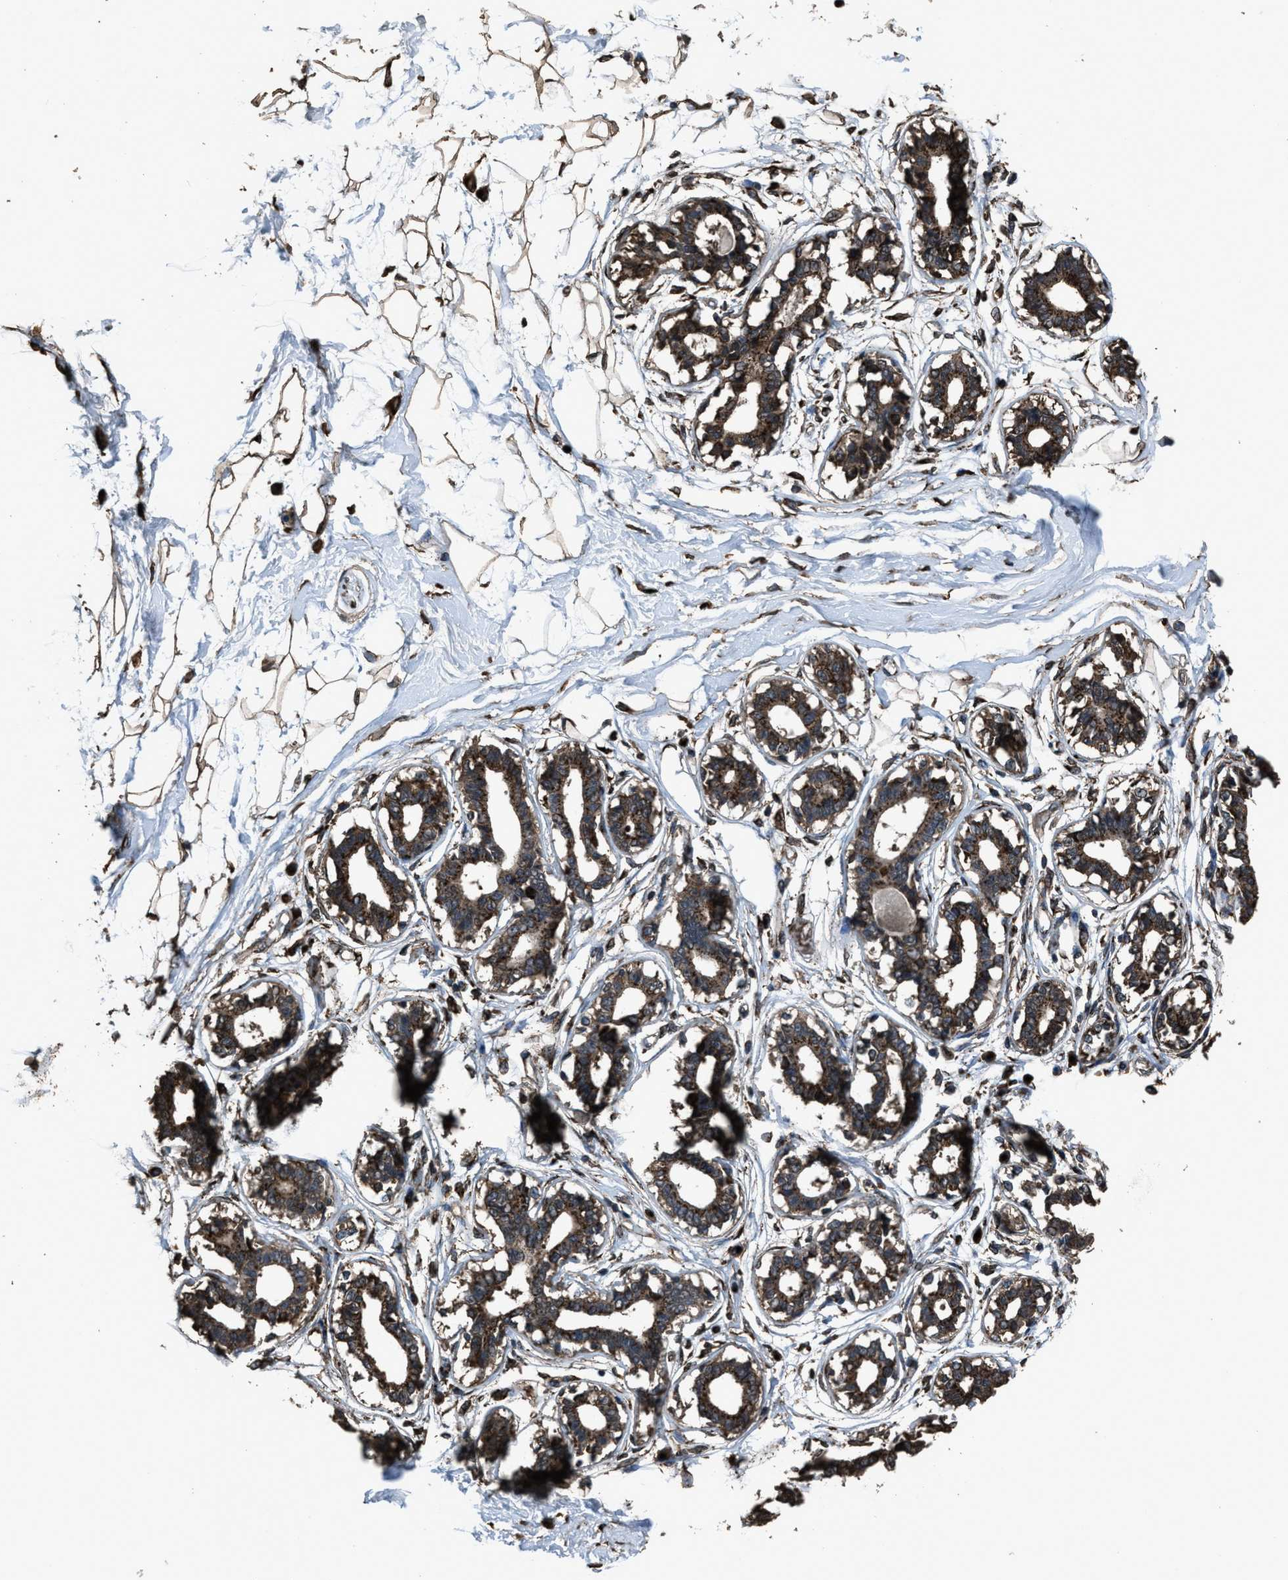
{"staining": {"intensity": "moderate", "quantity": ">75%", "location": "cytoplasmic/membranous"}, "tissue": "breast", "cell_type": "Adipocytes", "image_type": "normal", "snomed": [{"axis": "morphology", "description": "Normal tissue, NOS"}, {"axis": "topography", "description": "Breast"}], "caption": "Moderate cytoplasmic/membranous protein staining is present in approximately >75% of adipocytes in breast.", "gene": "SLC38A10", "patient": {"sex": "female", "age": 45}}